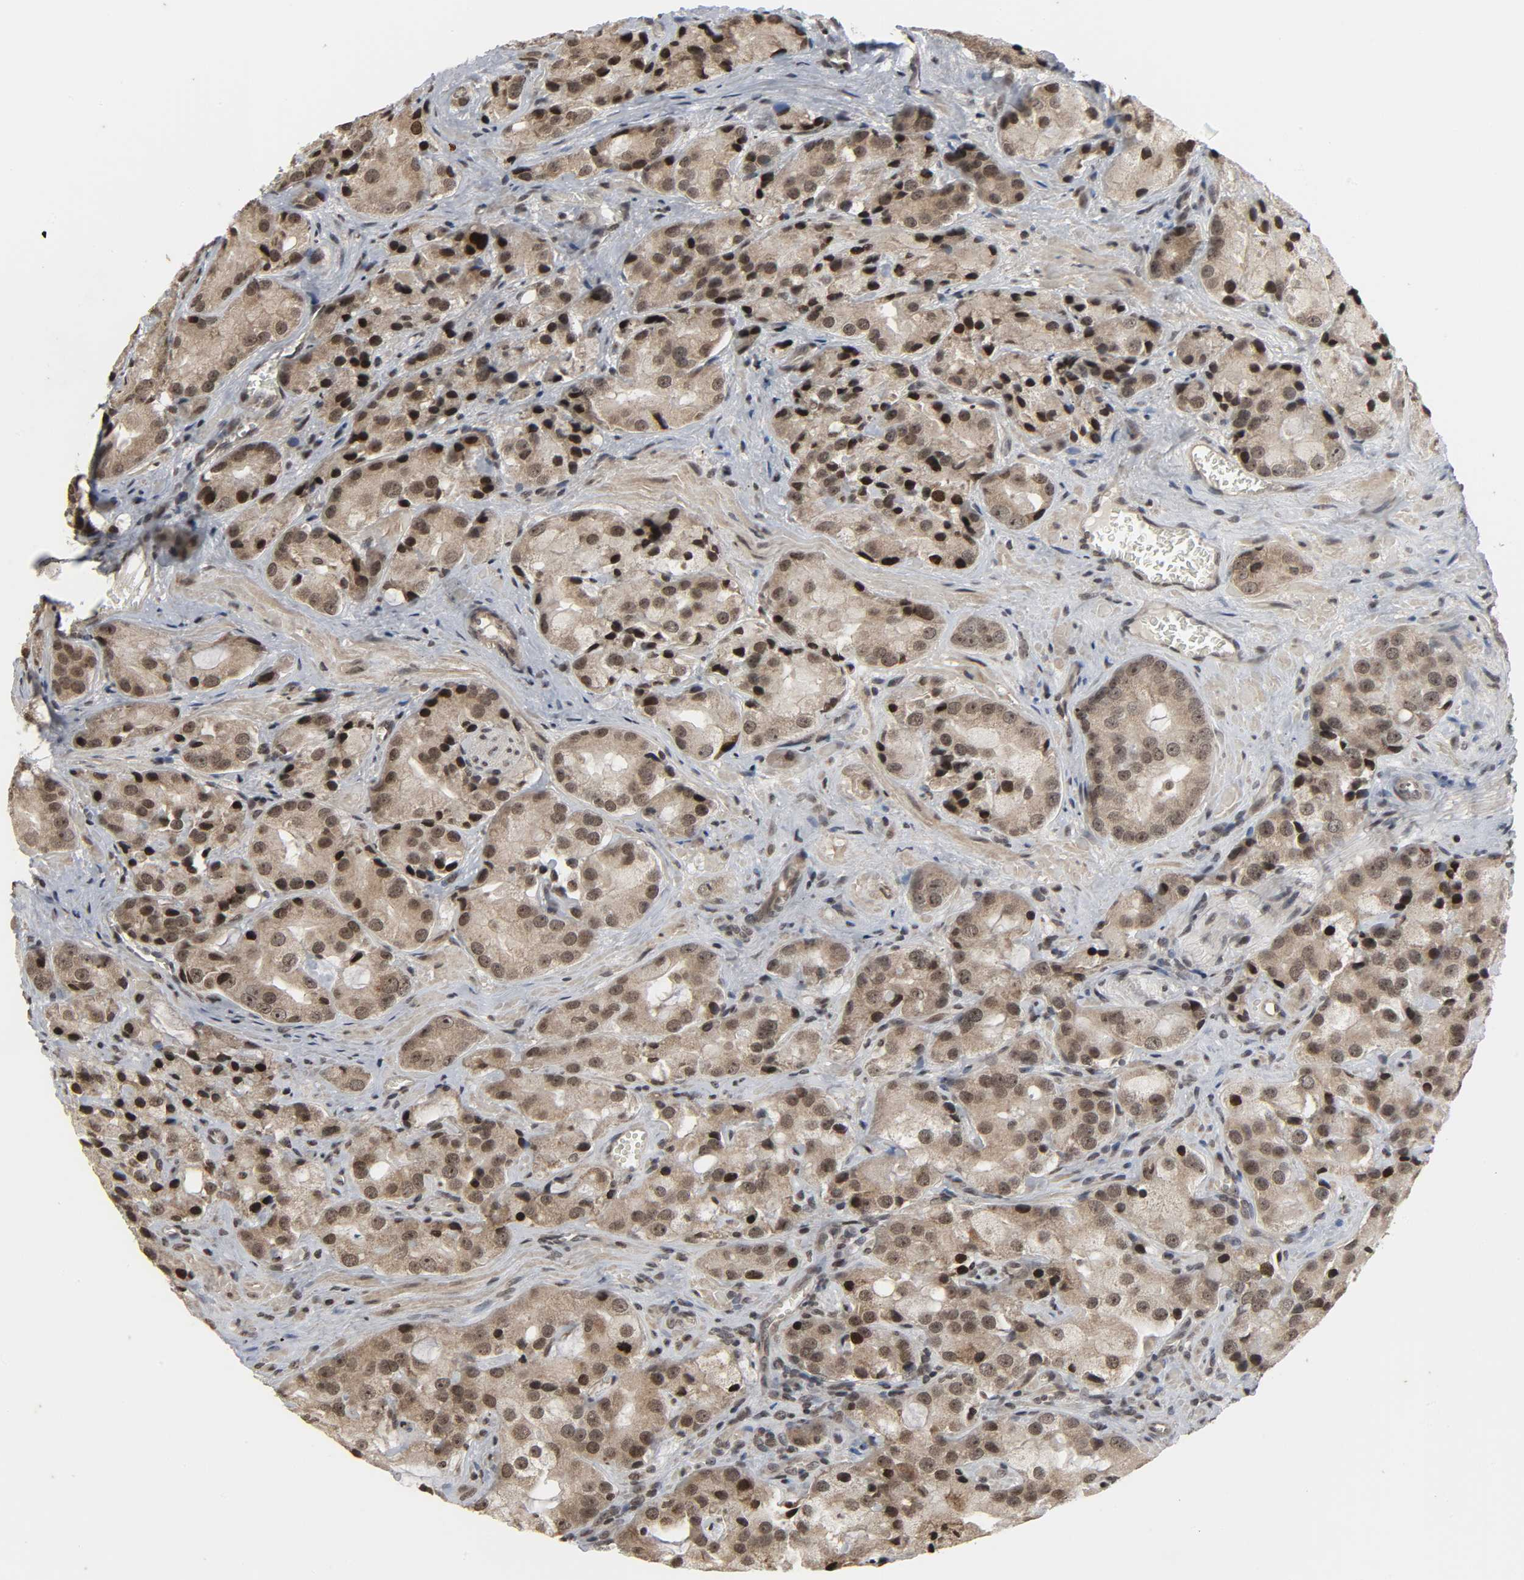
{"staining": {"intensity": "moderate", "quantity": "25%-75%", "location": "nuclear"}, "tissue": "prostate cancer", "cell_type": "Tumor cells", "image_type": "cancer", "snomed": [{"axis": "morphology", "description": "Adenocarcinoma, High grade"}, {"axis": "topography", "description": "Prostate"}], "caption": "IHC of human high-grade adenocarcinoma (prostate) exhibits medium levels of moderate nuclear staining in approximately 25%-75% of tumor cells.", "gene": "XRCC1", "patient": {"sex": "male", "age": 70}}